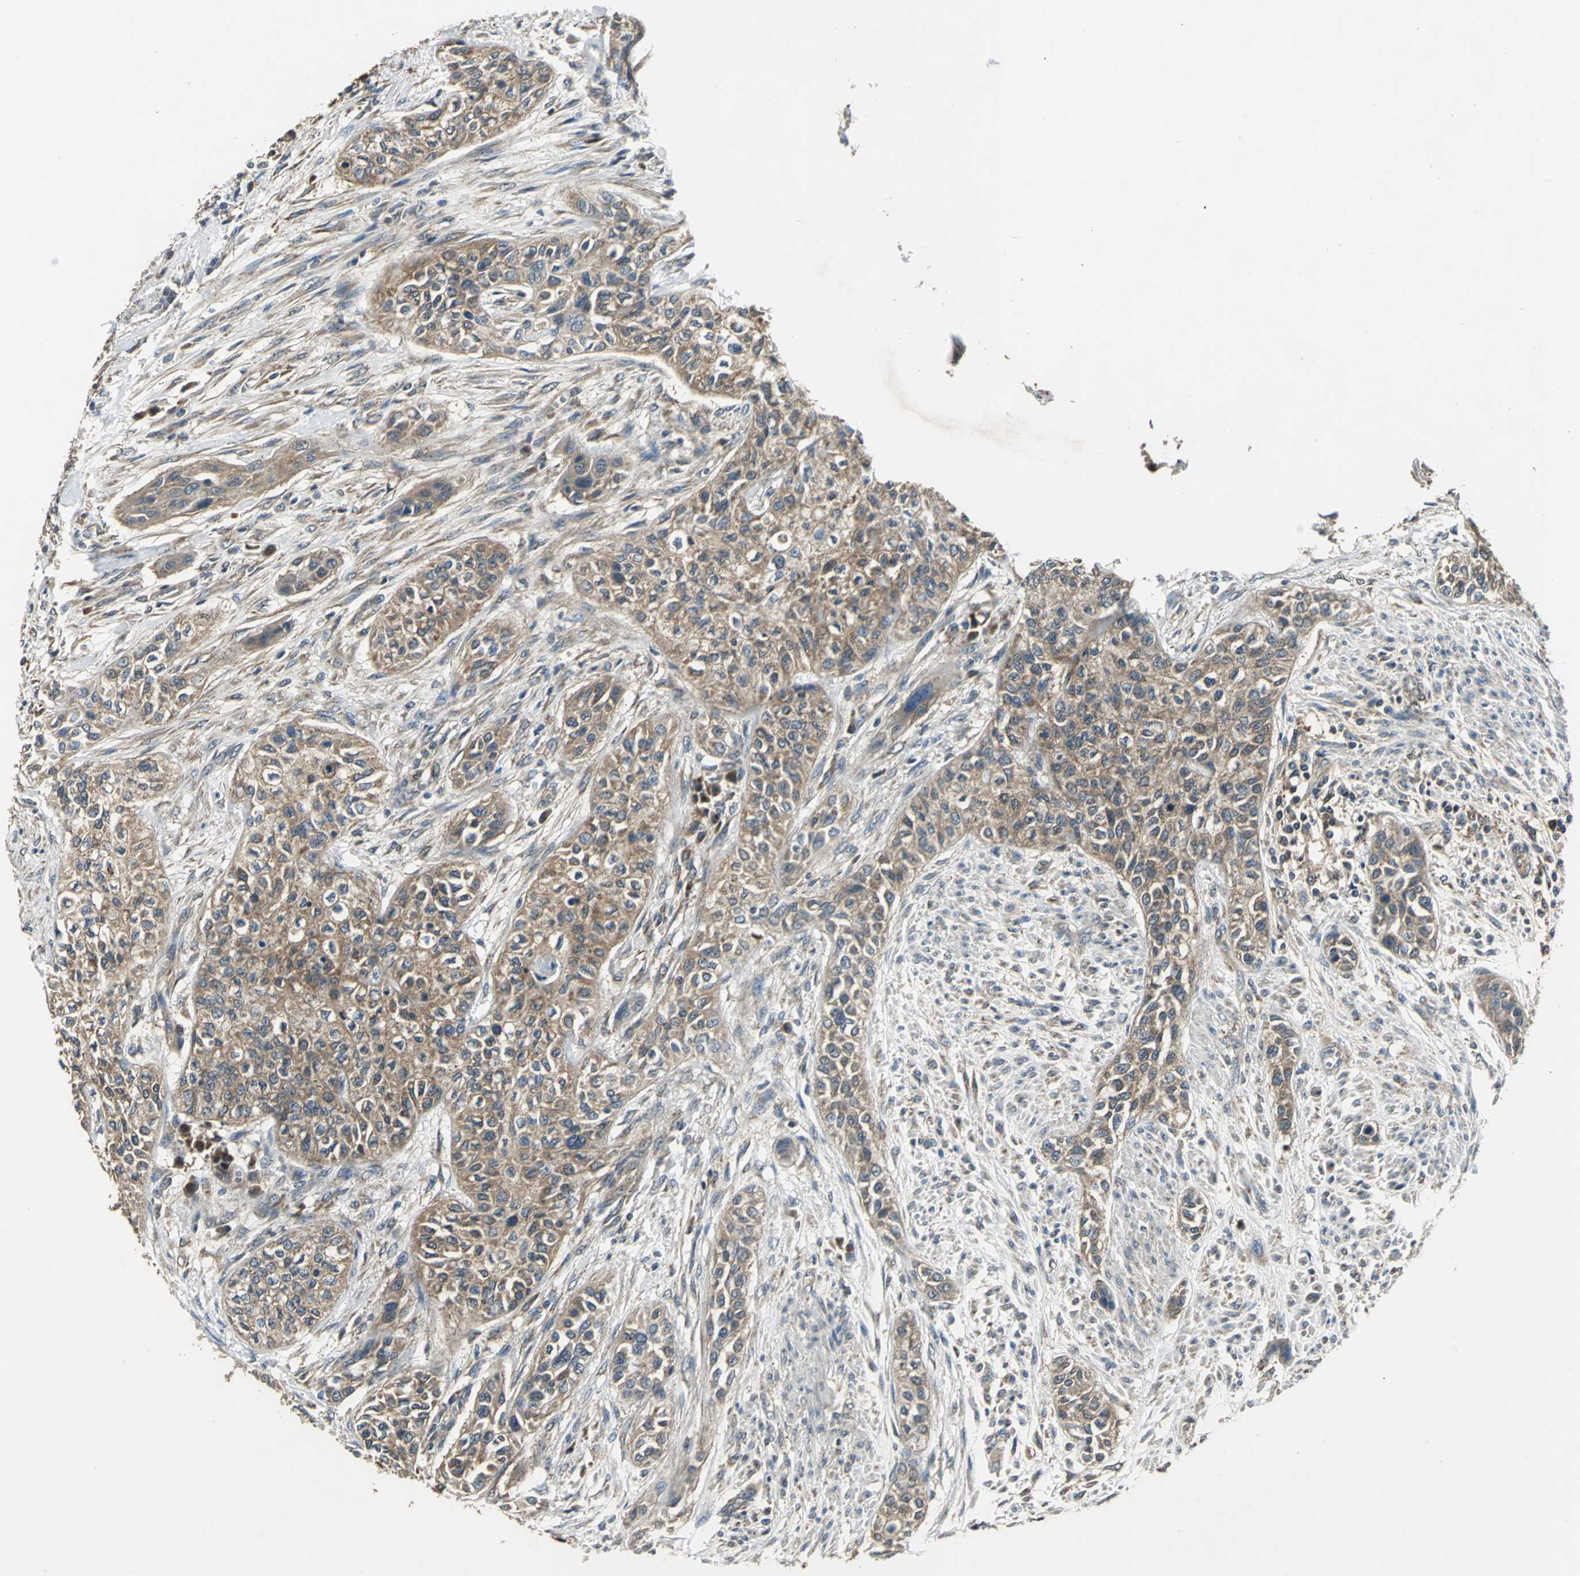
{"staining": {"intensity": "moderate", "quantity": ">75%", "location": "cytoplasmic/membranous"}, "tissue": "urothelial cancer", "cell_type": "Tumor cells", "image_type": "cancer", "snomed": [{"axis": "morphology", "description": "Urothelial carcinoma, High grade"}, {"axis": "topography", "description": "Urinary bladder"}], "caption": "There is medium levels of moderate cytoplasmic/membranous expression in tumor cells of urothelial carcinoma (high-grade), as demonstrated by immunohistochemical staining (brown color).", "gene": "IRF3", "patient": {"sex": "male", "age": 74}}